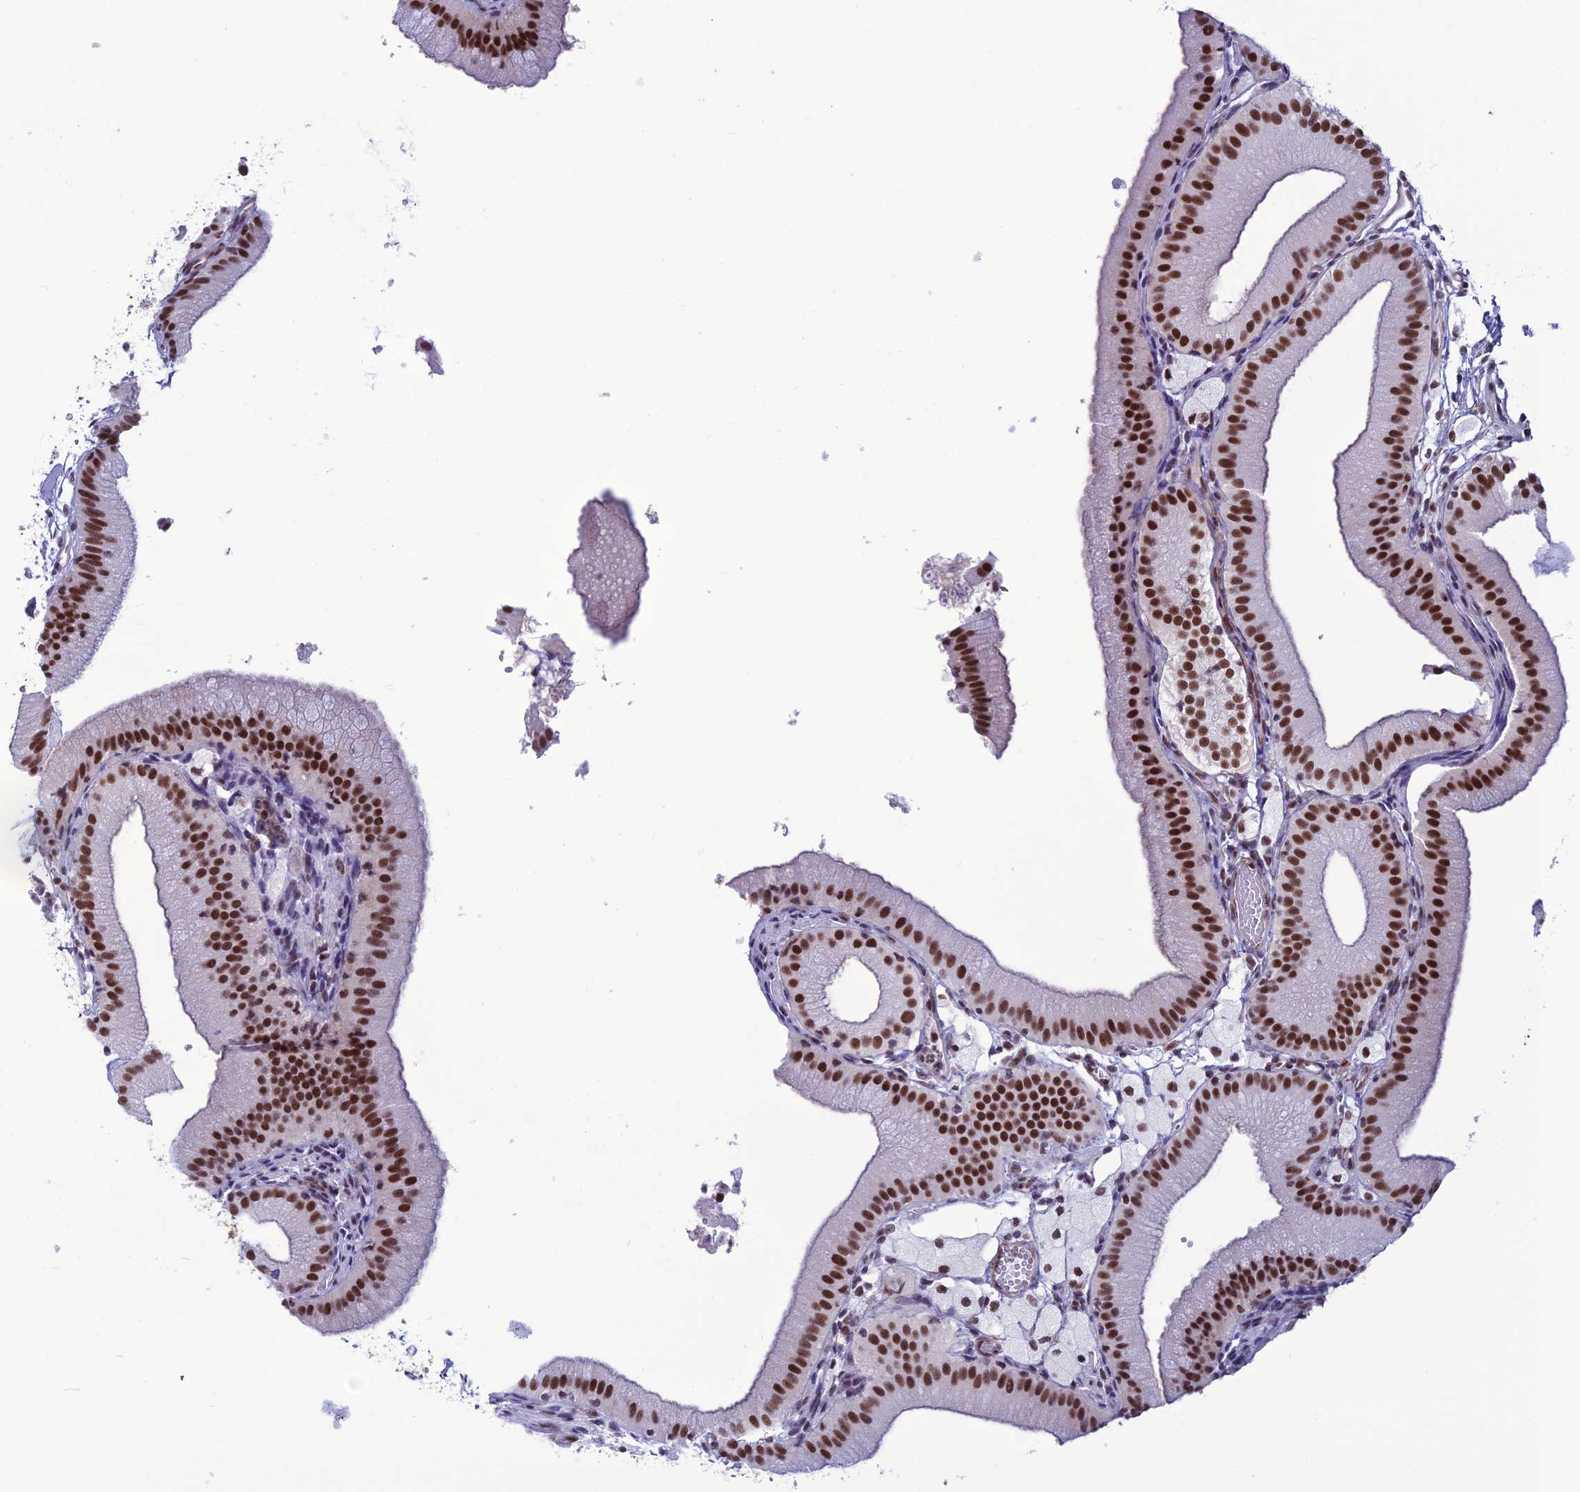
{"staining": {"intensity": "strong", "quantity": ">75%", "location": "nuclear"}, "tissue": "gallbladder", "cell_type": "Glandular cells", "image_type": "normal", "snomed": [{"axis": "morphology", "description": "Normal tissue, NOS"}, {"axis": "topography", "description": "Gallbladder"}], "caption": "The immunohistochemical stain shows strong nuclear positivity in glandular cells of benign gallbladder. (DAB IHC with brightfield microscopy, high magnification).", "gene": "U2AF1", "patient": {"sex": "male", "age": 55}}